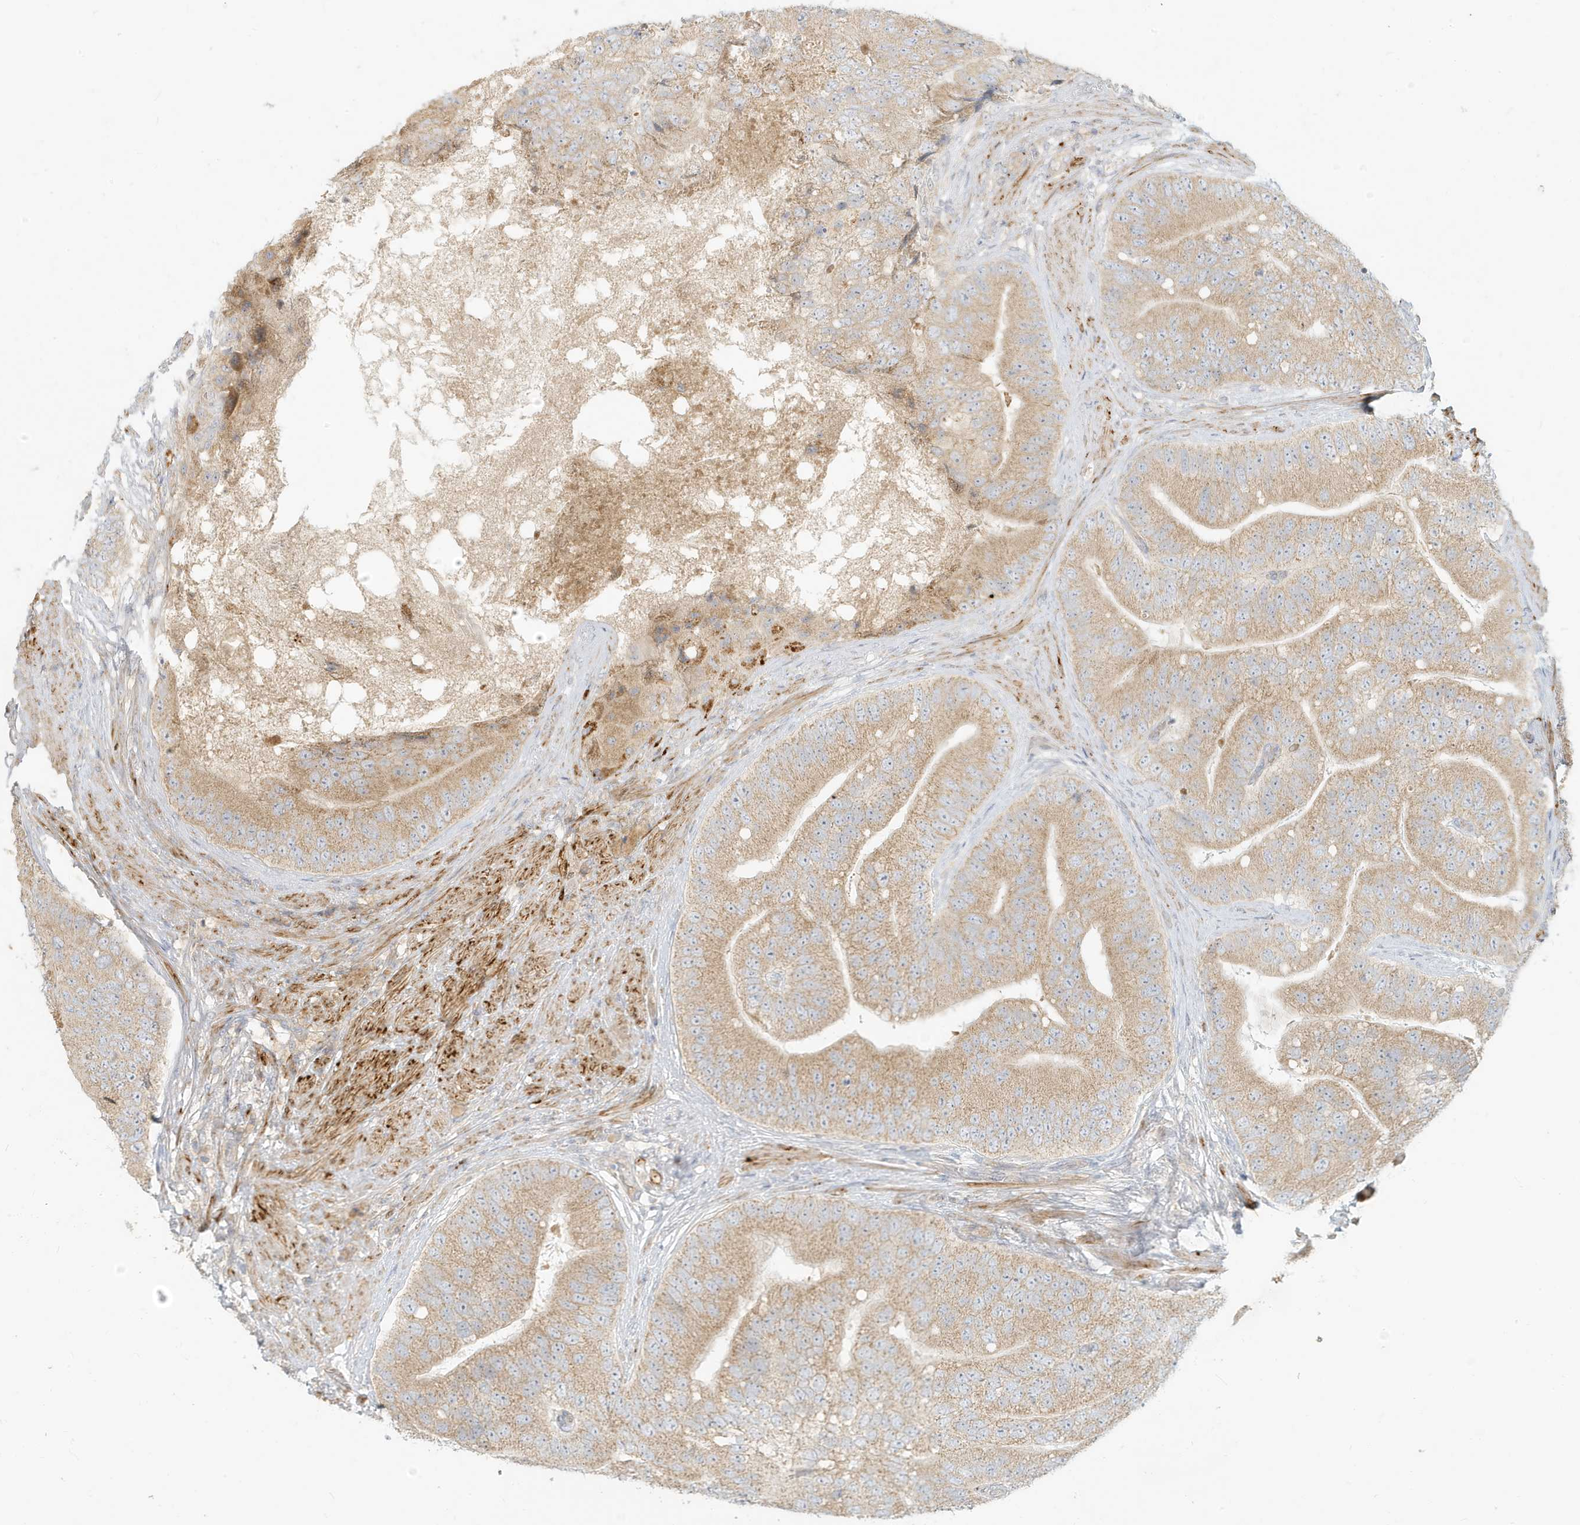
{"staining": {"intensity": "weak", "quantity": ">75%", "location": "cytoplasmic/membranous"}, "tissue": "prostate cancer", "cell_type": "Tumor cells", "image_type": "cancer", "snomed": [{"axis": "morphology", "description": "Adenocarcinoma, High grade"}, {"axis": "topography", "description": "Prostate"}], "caption": "Weak cytoplasmic/membranous protein positivity is present in approximately >75% of tumor cells in prostate adenocarcinoma (high-grade). The staining is performed using DAB brown chromogen to label protein expression. The nuclei are counter-stained blue using hematoxylin.", "gene": "MCOLN1", "patient": {"sex": "male", "age": 70}}